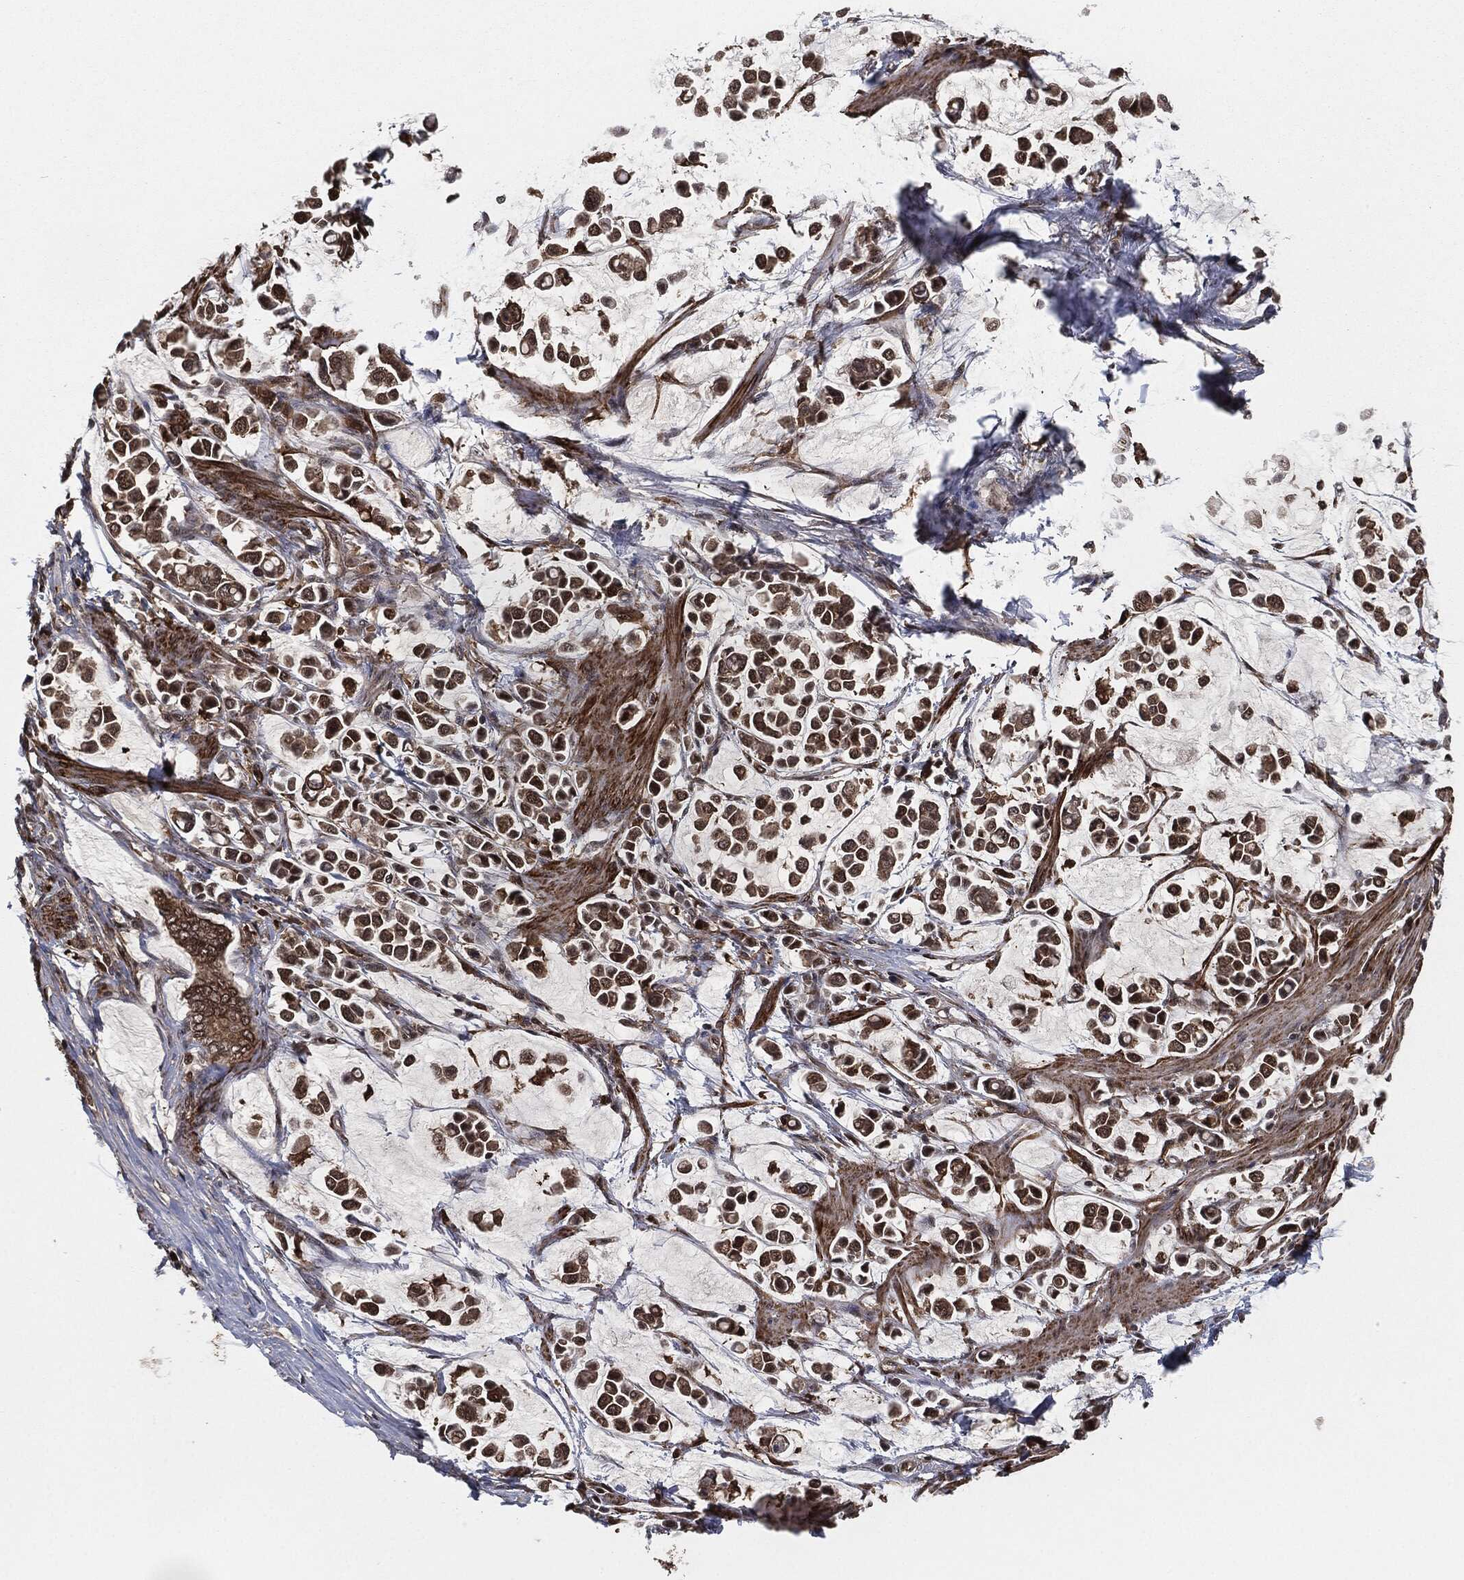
{"staining": {"intensity": "moderate", "quantity": ">75%", "location": "cytoplasmic/membranous"}, "tissue": "stomach cancer", "cell_type": "Tumor cells", "image_type": "cancer", "snomed": [{"axis": "morphology", "description": "Adenocarcinoma, NOS"}, {"axis": "topography", "description": "Stomach"}], "caption": "DAB immunohistochemical staining of adenocarcinoma (stomach) reveals moderate cytoplasmic/membranous protein positivity in about >75% of tumor cells.", "gene": "CAPRIN2", "patient": {"sex": "male", "age": 82}}